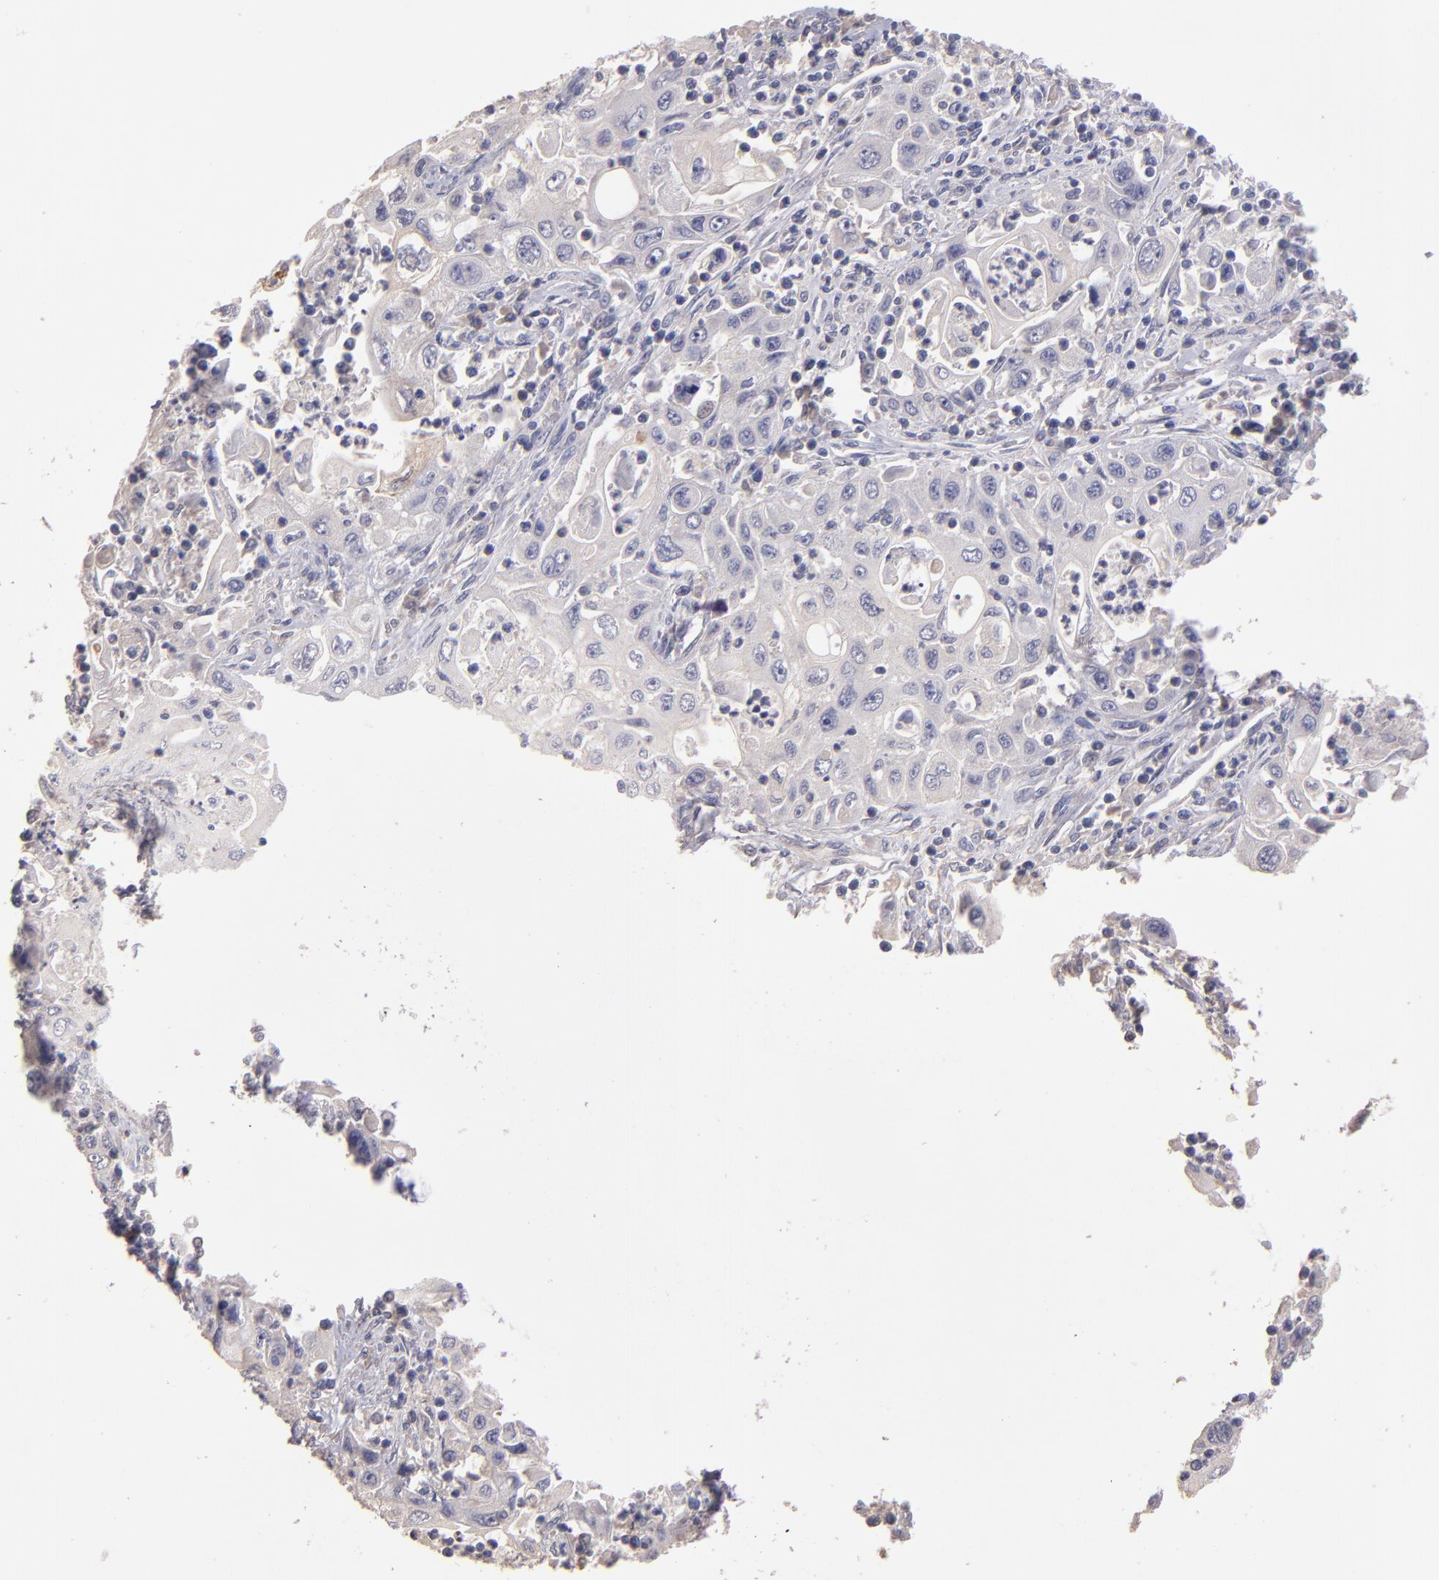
{"staining": {"intensity": "negative", "quantity": "none", "location": "none"}, "tissue": "pancreatic cancer", "cell_type": "Tumor cells", "image_type": "cancer", "snomed": [{"axis": "morphology", "description": "Adenocarcinoma, NOS"}, {"axis": "topography", "description": "Pancreas"}], "caption": "Immunohistochemistry image of neoplastic tissue: pancreatic adenocarcinoma stained with DAB displays no significant protein positivity in tumor cells. The staining is performed using DAB brown chromogen with nuclei counter-stained in using hematoxylin.", "gene": "GNAZ", "patient": {"sex": "male", "age": 70}}